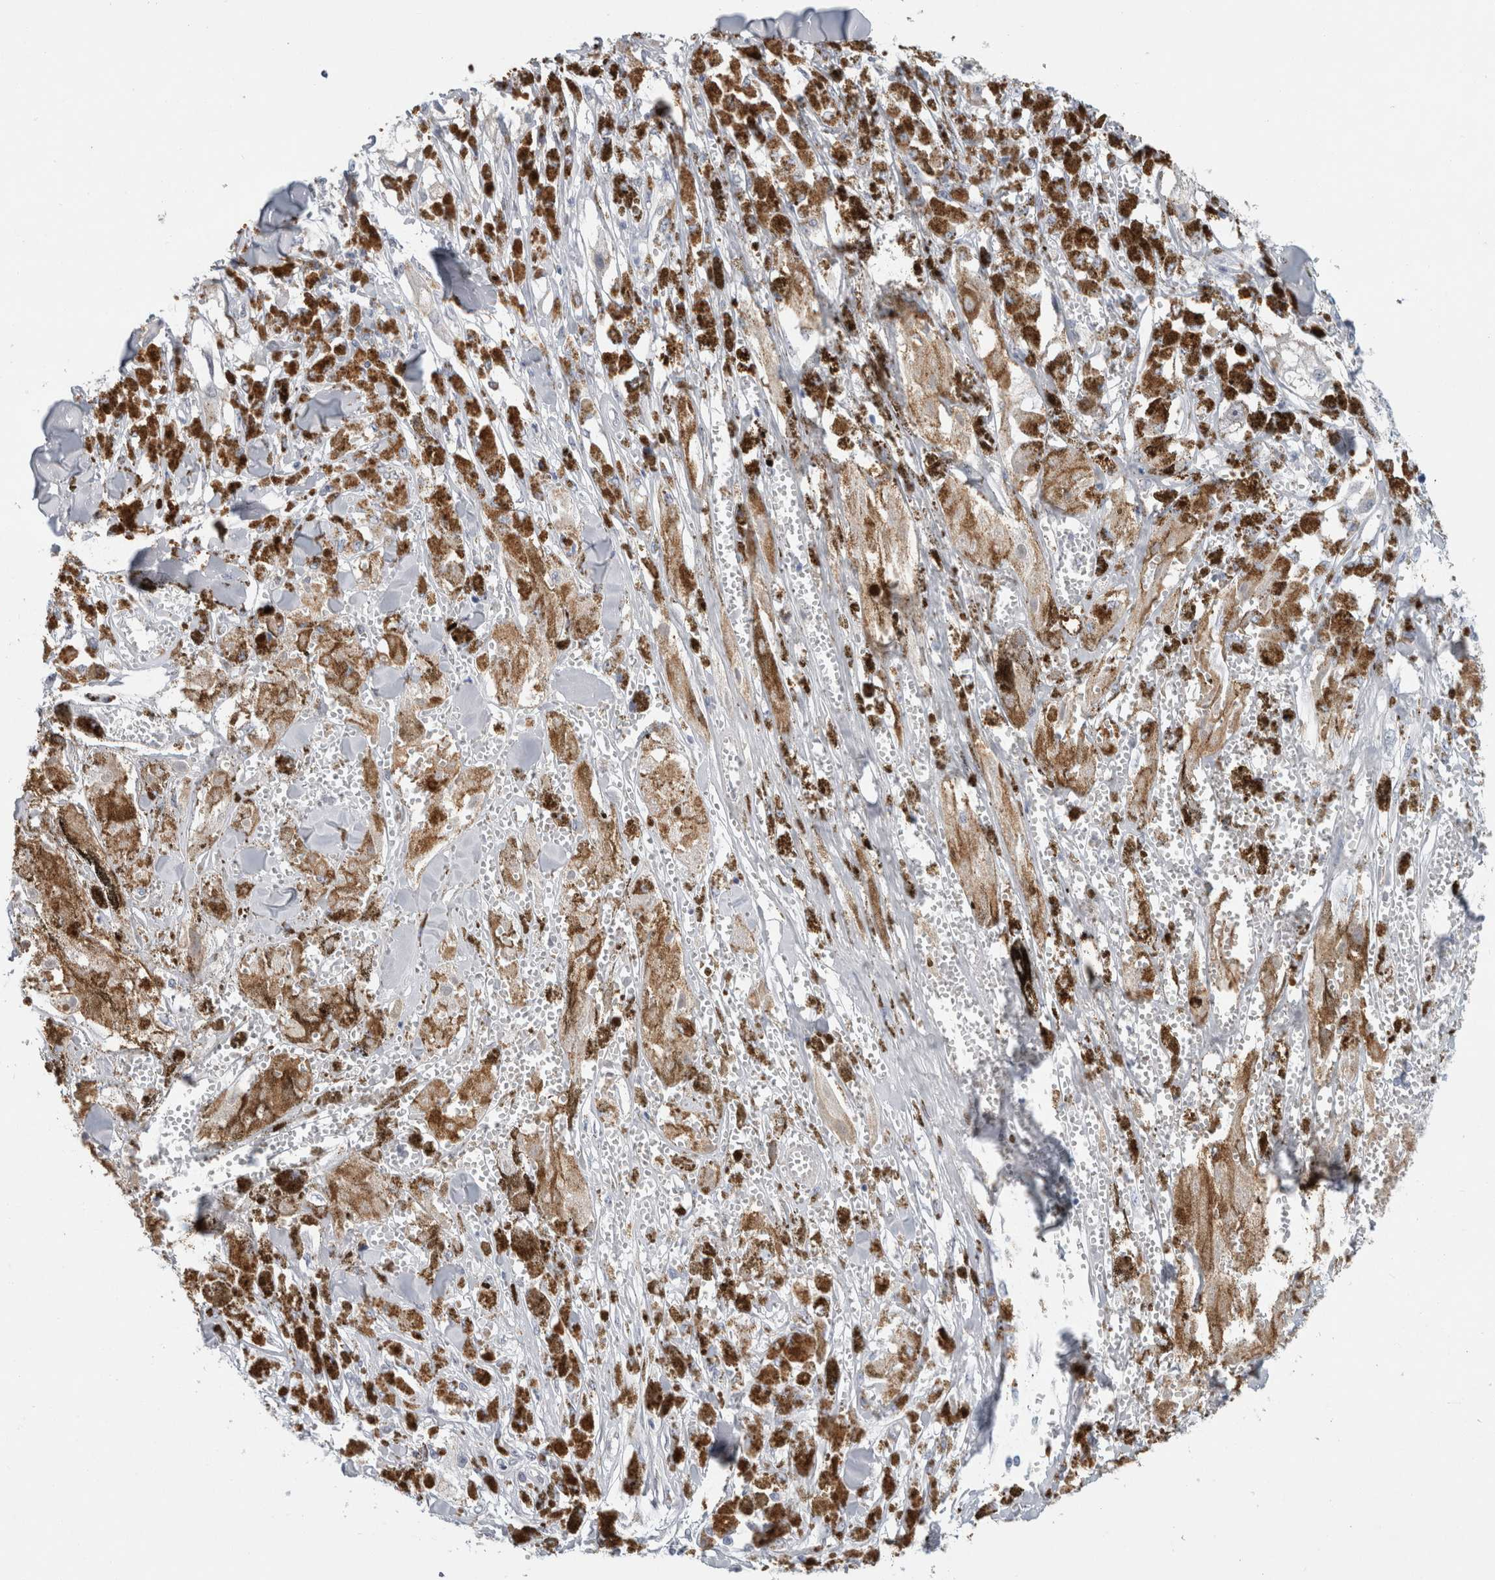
{"staining": {"intensity": "negative", "quantity": "none", "location": "none"}, "tissue": "melanoma", "cell_type": "Tumor cells", "image_type": "cancer", "snomed": [{"axis": "morphology", "description": "Malignant melanoma, NOS"}, {"axis": "topography", "description": "Skin"}], "caption": "Melanoma was stained to show a protein in brown. There is no significant expression in tumor cells.", "gene": "CASP6", "patient": {"sex": "male", "age": 88}}